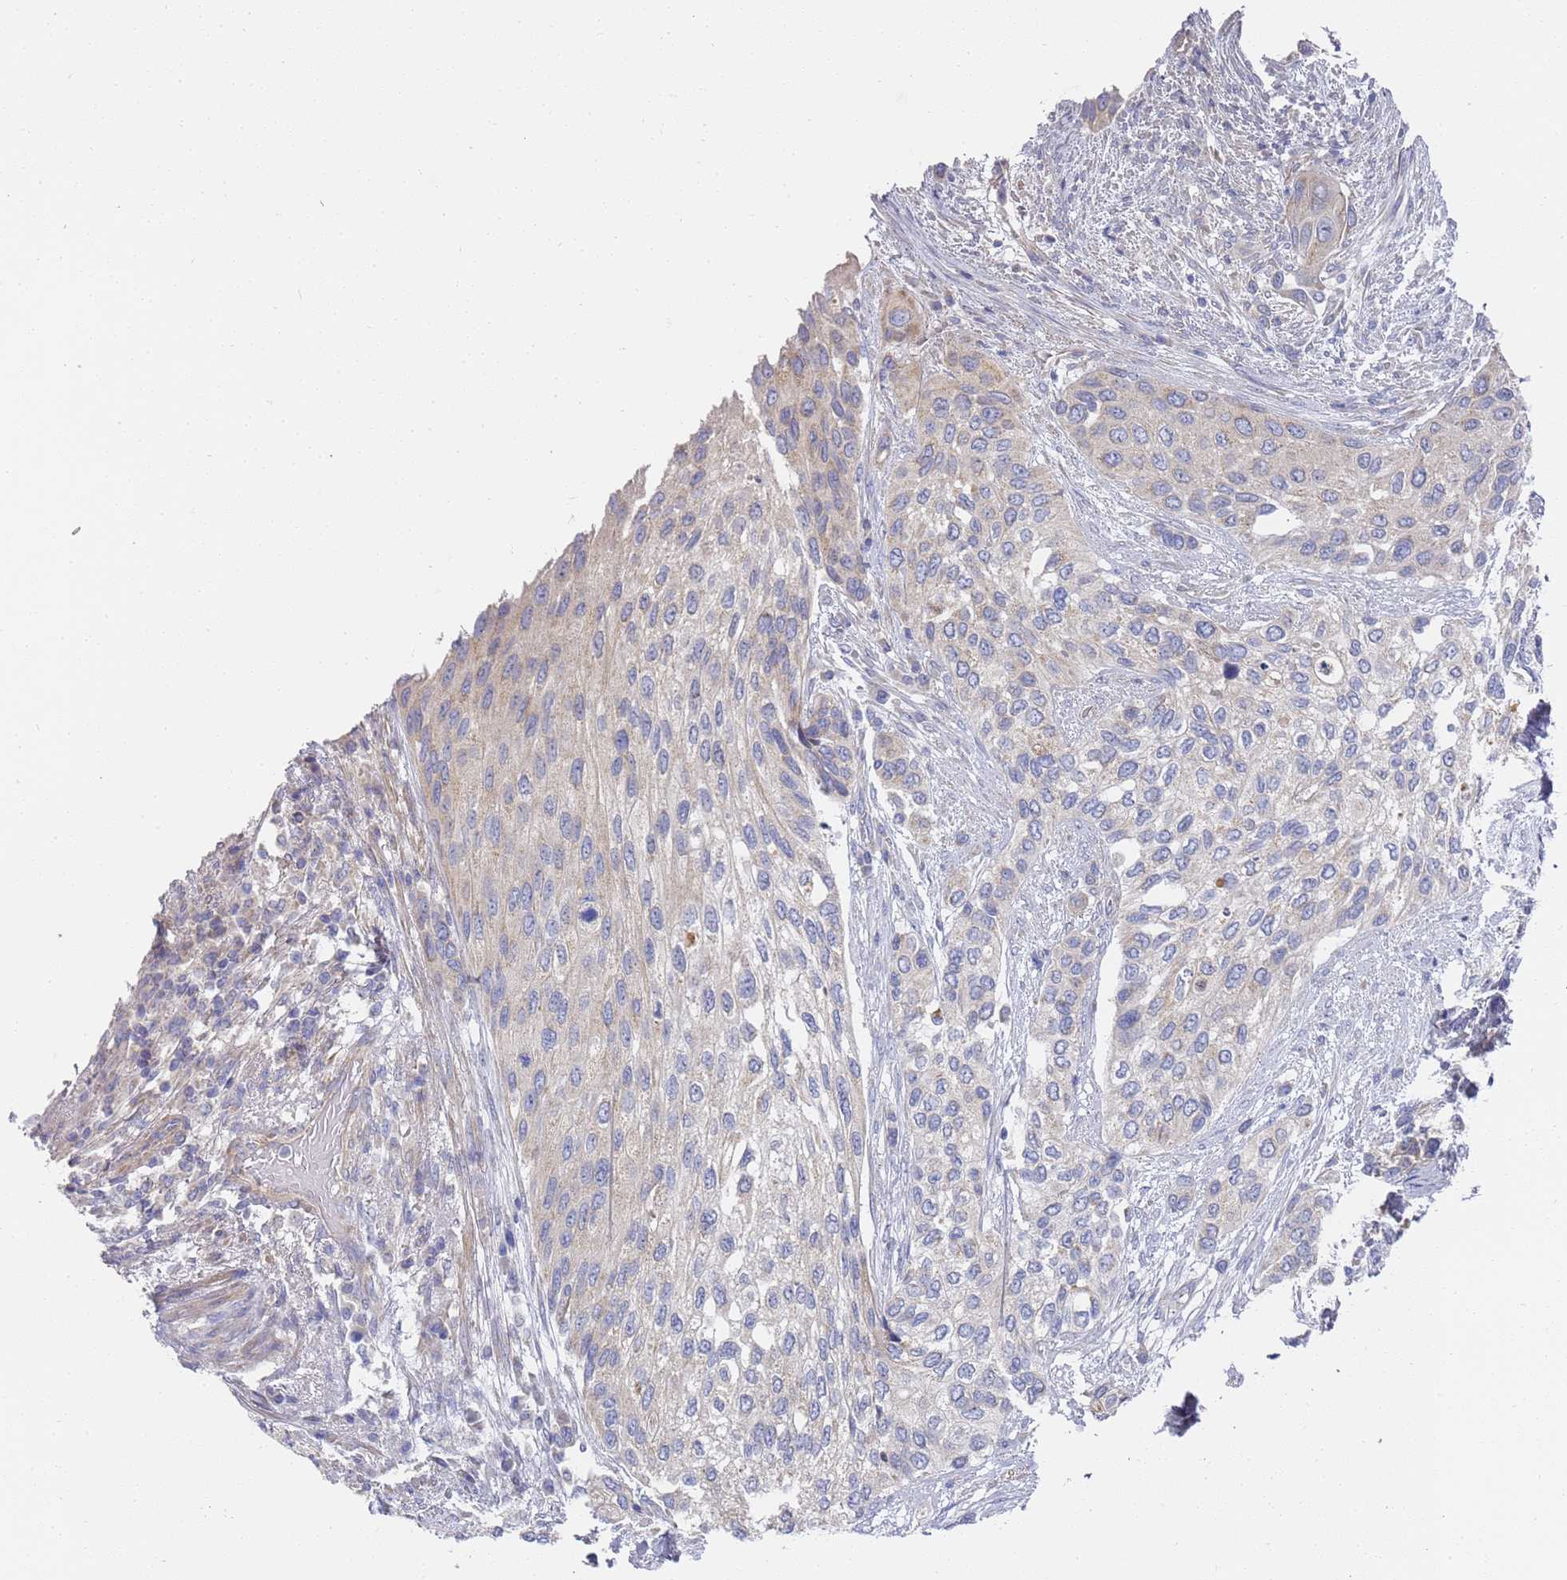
{"staining": {"intensity": "negative", "quantity": "none", "location": "none"}, "tissue": "urothelial cancer", "cell_type": "Tumor cells", "image_type": "cancer", "snomed": [{"axis": "morphology", "description": "Normal tissue, NOS"}, {"axis": "morphology", "description": "Urothelial carcinoma, High grade"}, {"axis": "topography", "description": "Vascular tissue"}, {"axis": "topography", "description": "Urinary bladder"}], "caption": "Immunohistochemical staining of human high-grade urothelial carcinoma exhibits no significant expression in tumor cells.", "gene": "SCAPER", "patient": {"sex": "female", "age": 56}}